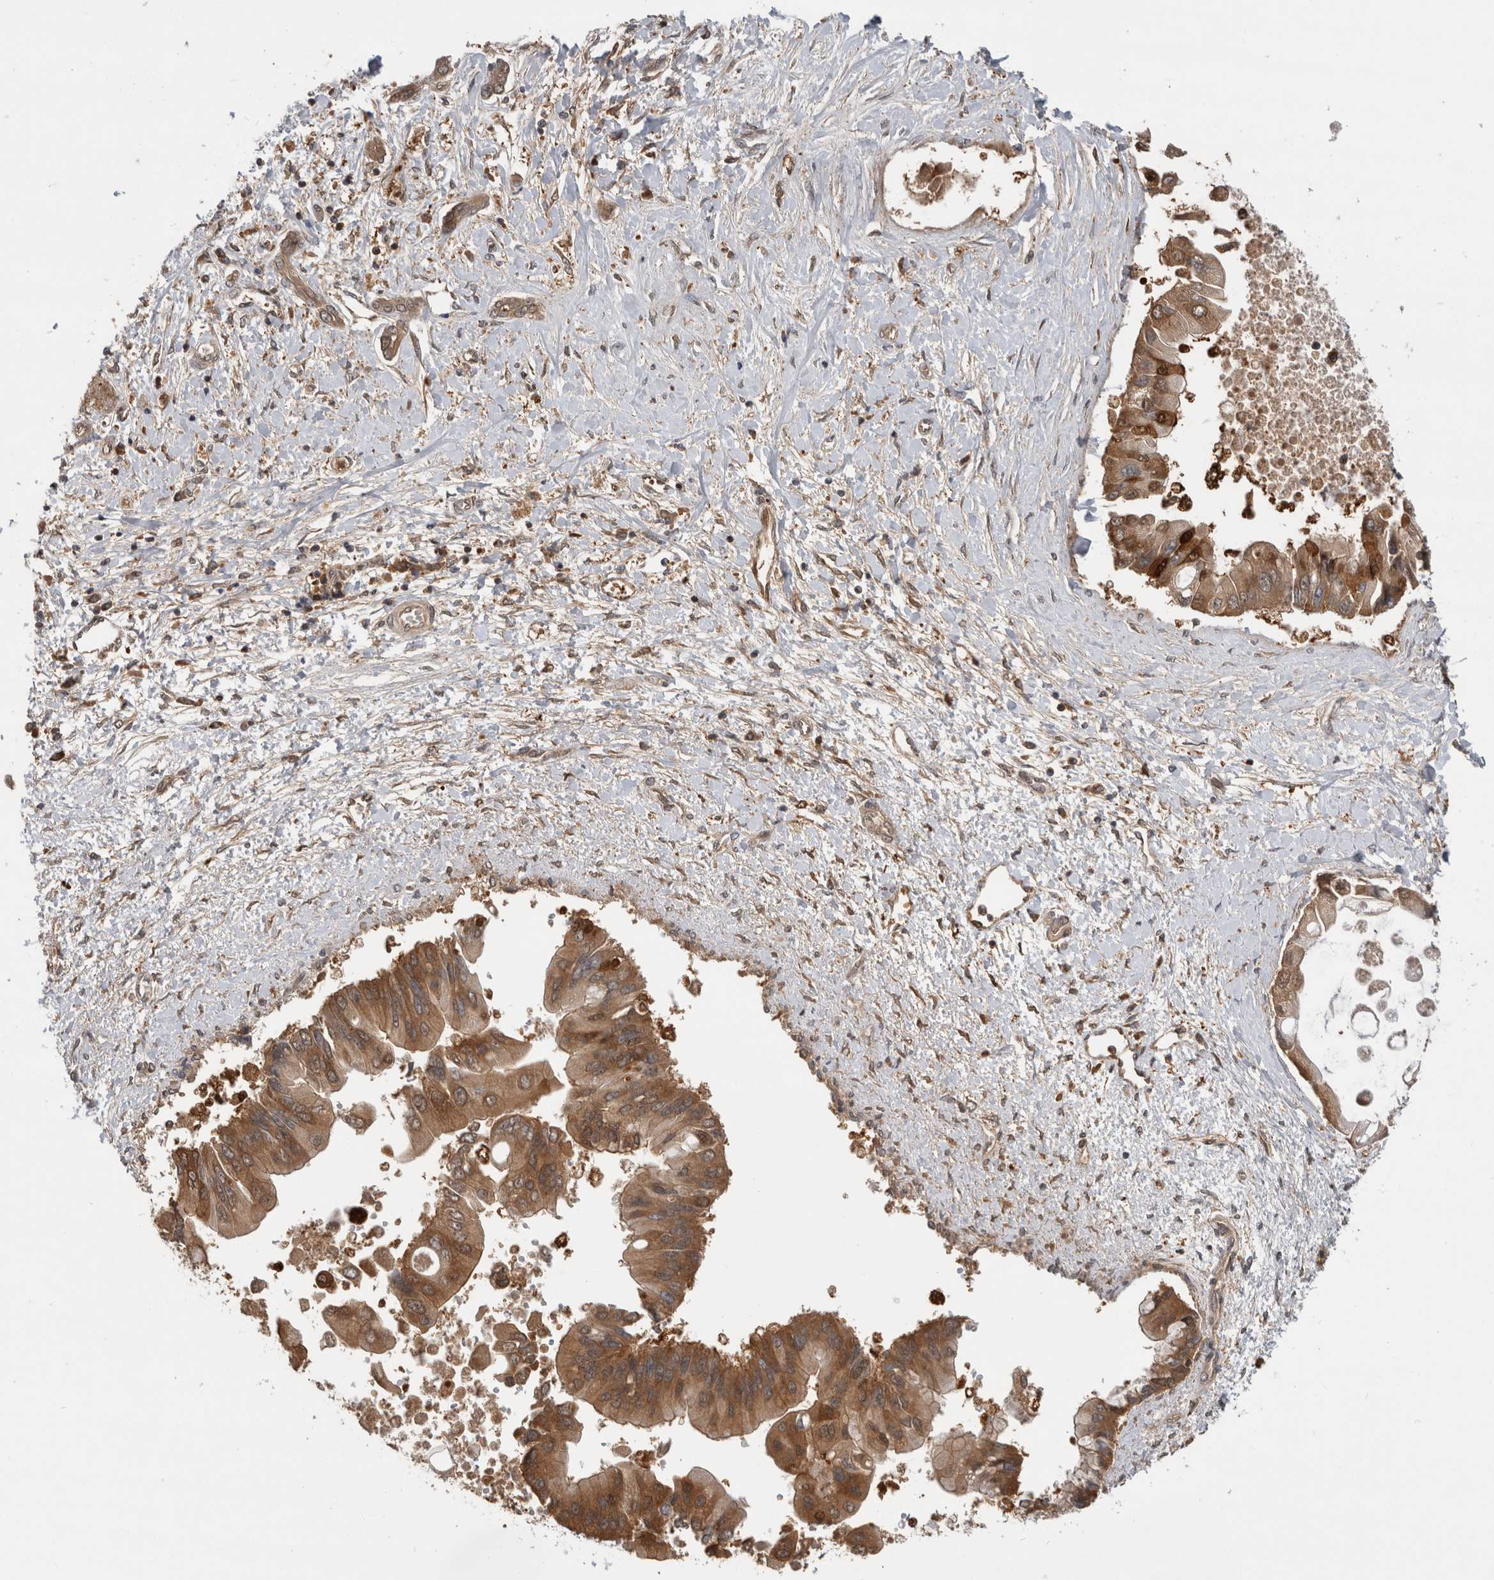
{"staining": {"intensity": "moderate", "quantity": ">75%", "location": "cytoplasmic/membranous,nuclear"}, "tissue": "liver cancer", "cell_type": "Tumor cells", "image_type": "cancer", "snomed": [{"axis": "morphology", "description": "Cholangiocarcinoma"}, {"axis": "topography", "description": "Liver"}], "caption": "The photomicrograph shows staining of liver cancer, revealing moderate cytoplasmic/membranous and nuclear protein positivity (brown color) within tumor cells.", "gene": "ASTN2", "patient": {"sex": "male", "age": 50}}